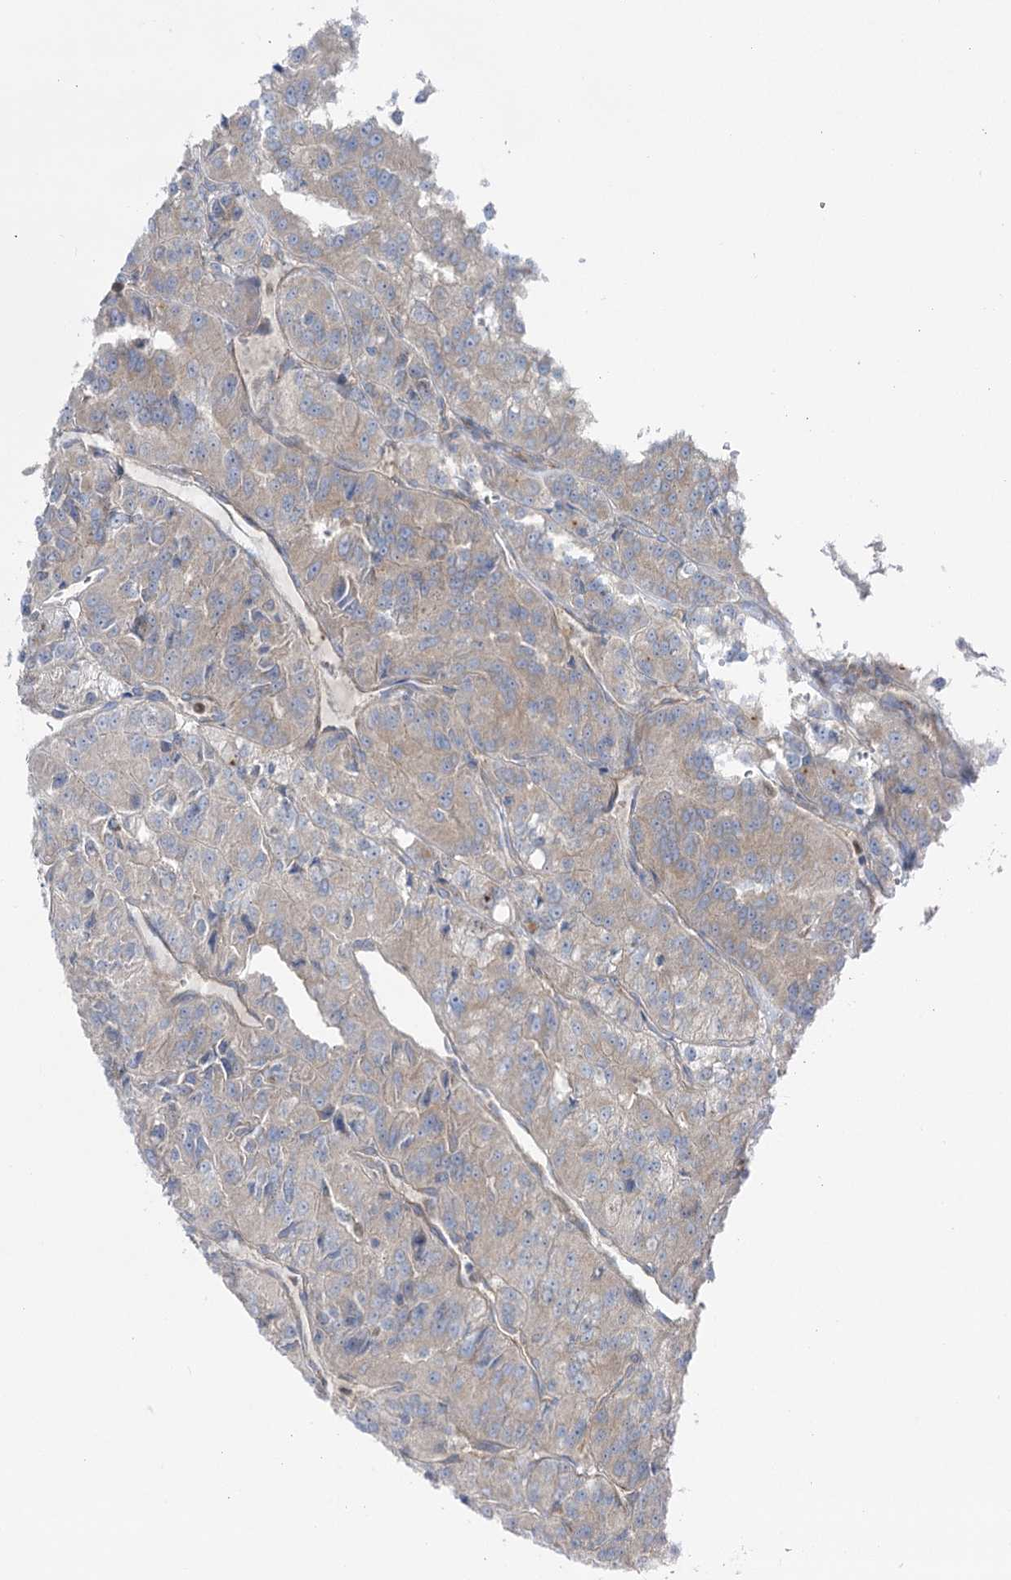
{"staining": {"intensity": "weak", "quantity": "<25%", "location": "cytoplasmic/membranous"}, "tissue": "renal cancer", "cell_type": "Tumor cells", "image_type": "cancer", "snomed": [{"axis": "morphology", "description": "Adenocarcinoma, NOS"}, {"axis": "topography", "description": "Kidney"}], "caption": "High power microscopy photomicrograph of an immunohistochemistry photomicrograph of adenocarcinoma (renal), revealing no significant expression in tumor cells.", "gene": "SCN11A", "patient": {"sex": "female", "age": 63}}